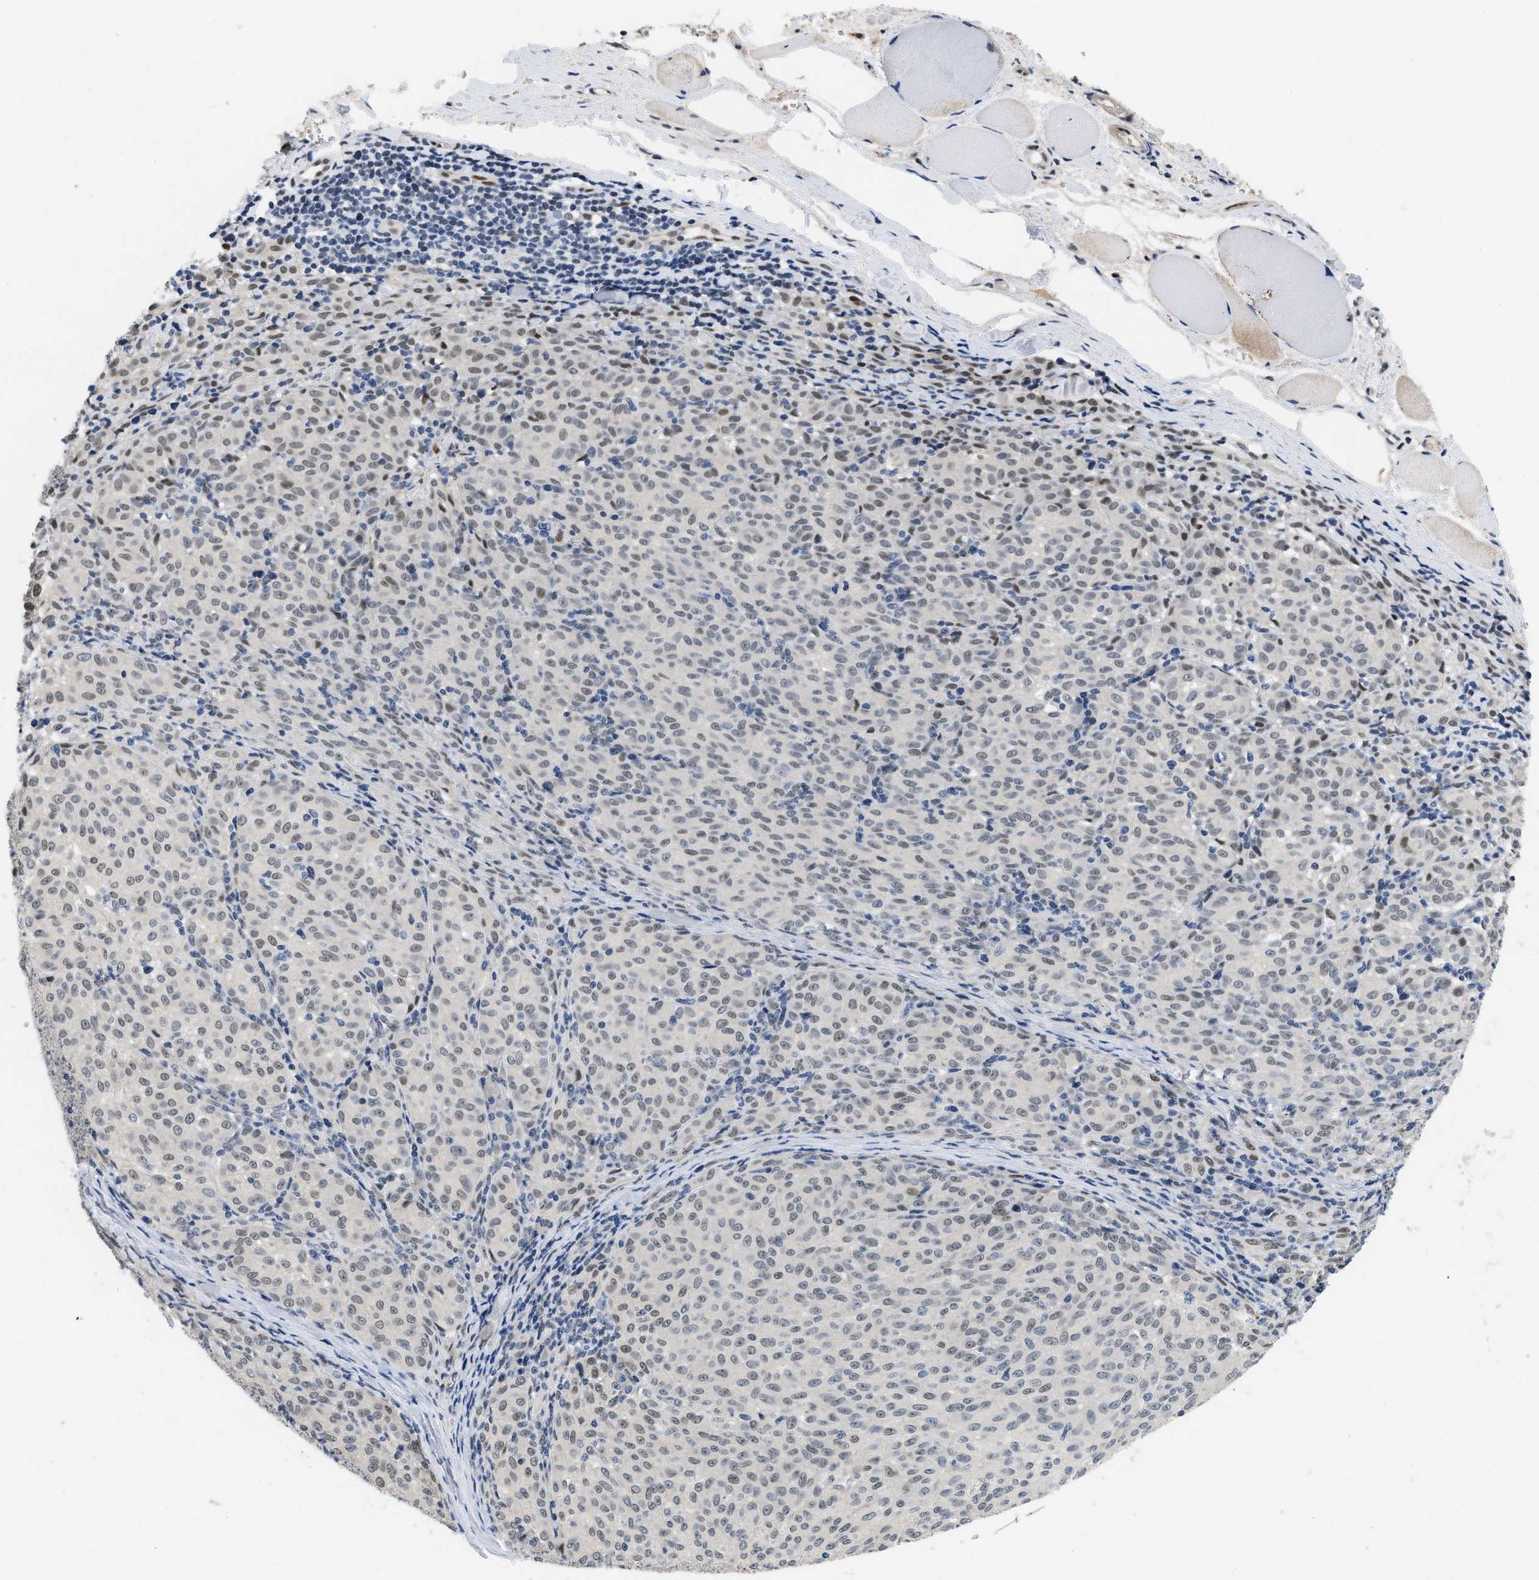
{"staining": {"intensity": "weak", "quantity": ">75%", "location": "nuclear"}, "tissue": "melanoma", "cell_type": "Tumor cells", "image_type": "cancer", "snomed": [{"axis": "morphology", "description": "Malignant melanoma, NOS"}, {"axis": "topography", "description": "Skin"}], "caption": "DAB immunohistochemical staining of melanoma shows weak nuclear protein staining in approximately >75% of tumor cells.", "gene": "VIP", "patient": {"sex": "female", "age": 72}}